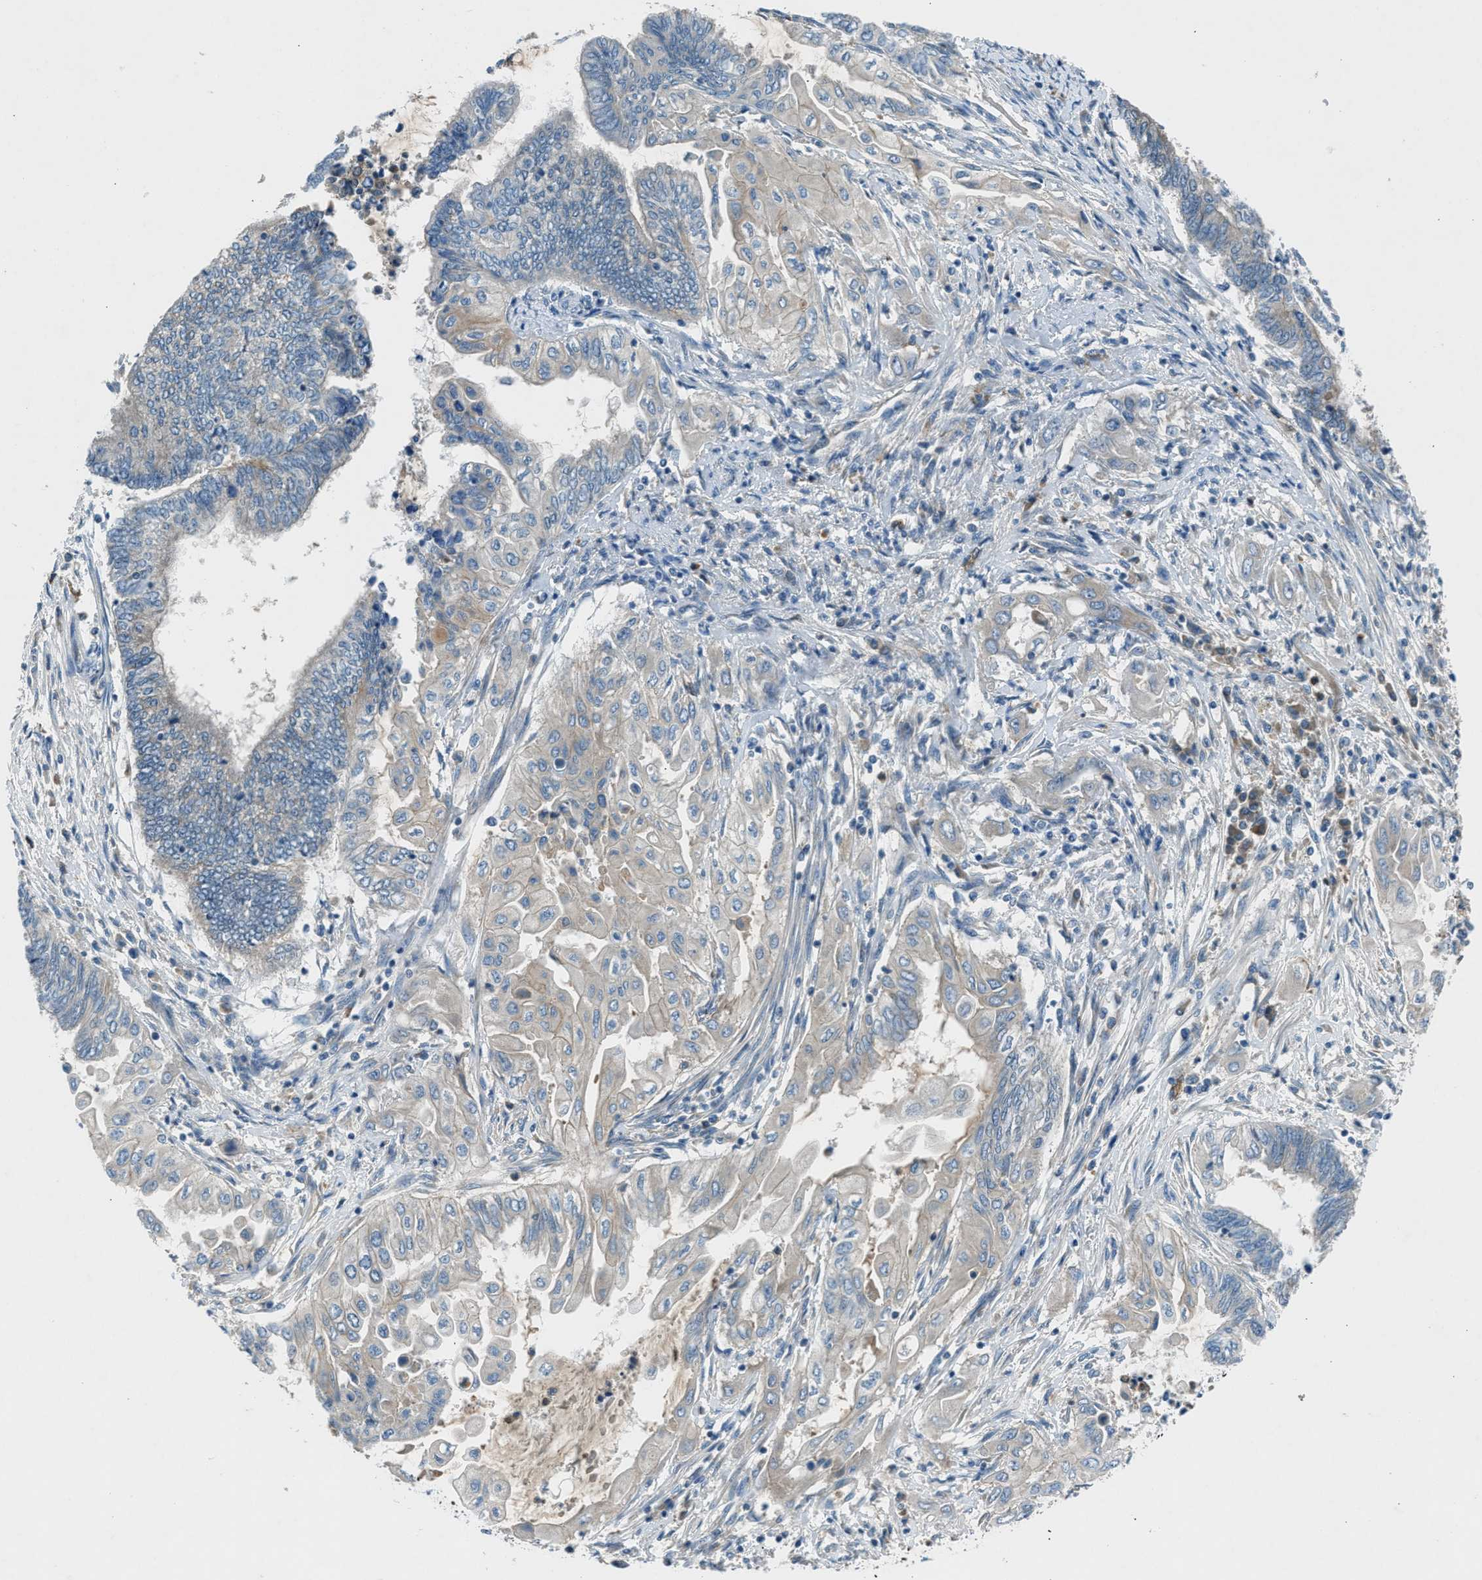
{"staining": {"intensity": "negative", "quantity": "none", "location": "none"}, "tissue": "endometrial cancer", "cell_type": "Tumor cells", "image_type": "cancer", "snomed": [{"axis": "morphology", "description": "Adenocarcinoma, NOS"}, {"axis": "topography", "description": "Uterus"}, {"axis": "topography", "description": "Endometrium"}], "caption": "Tumor cells show no significant protein staining in endometrial cancer (adenocarcinoma).", "gene": "BMP1", "patient": {"sex": "female", "age": 70}}